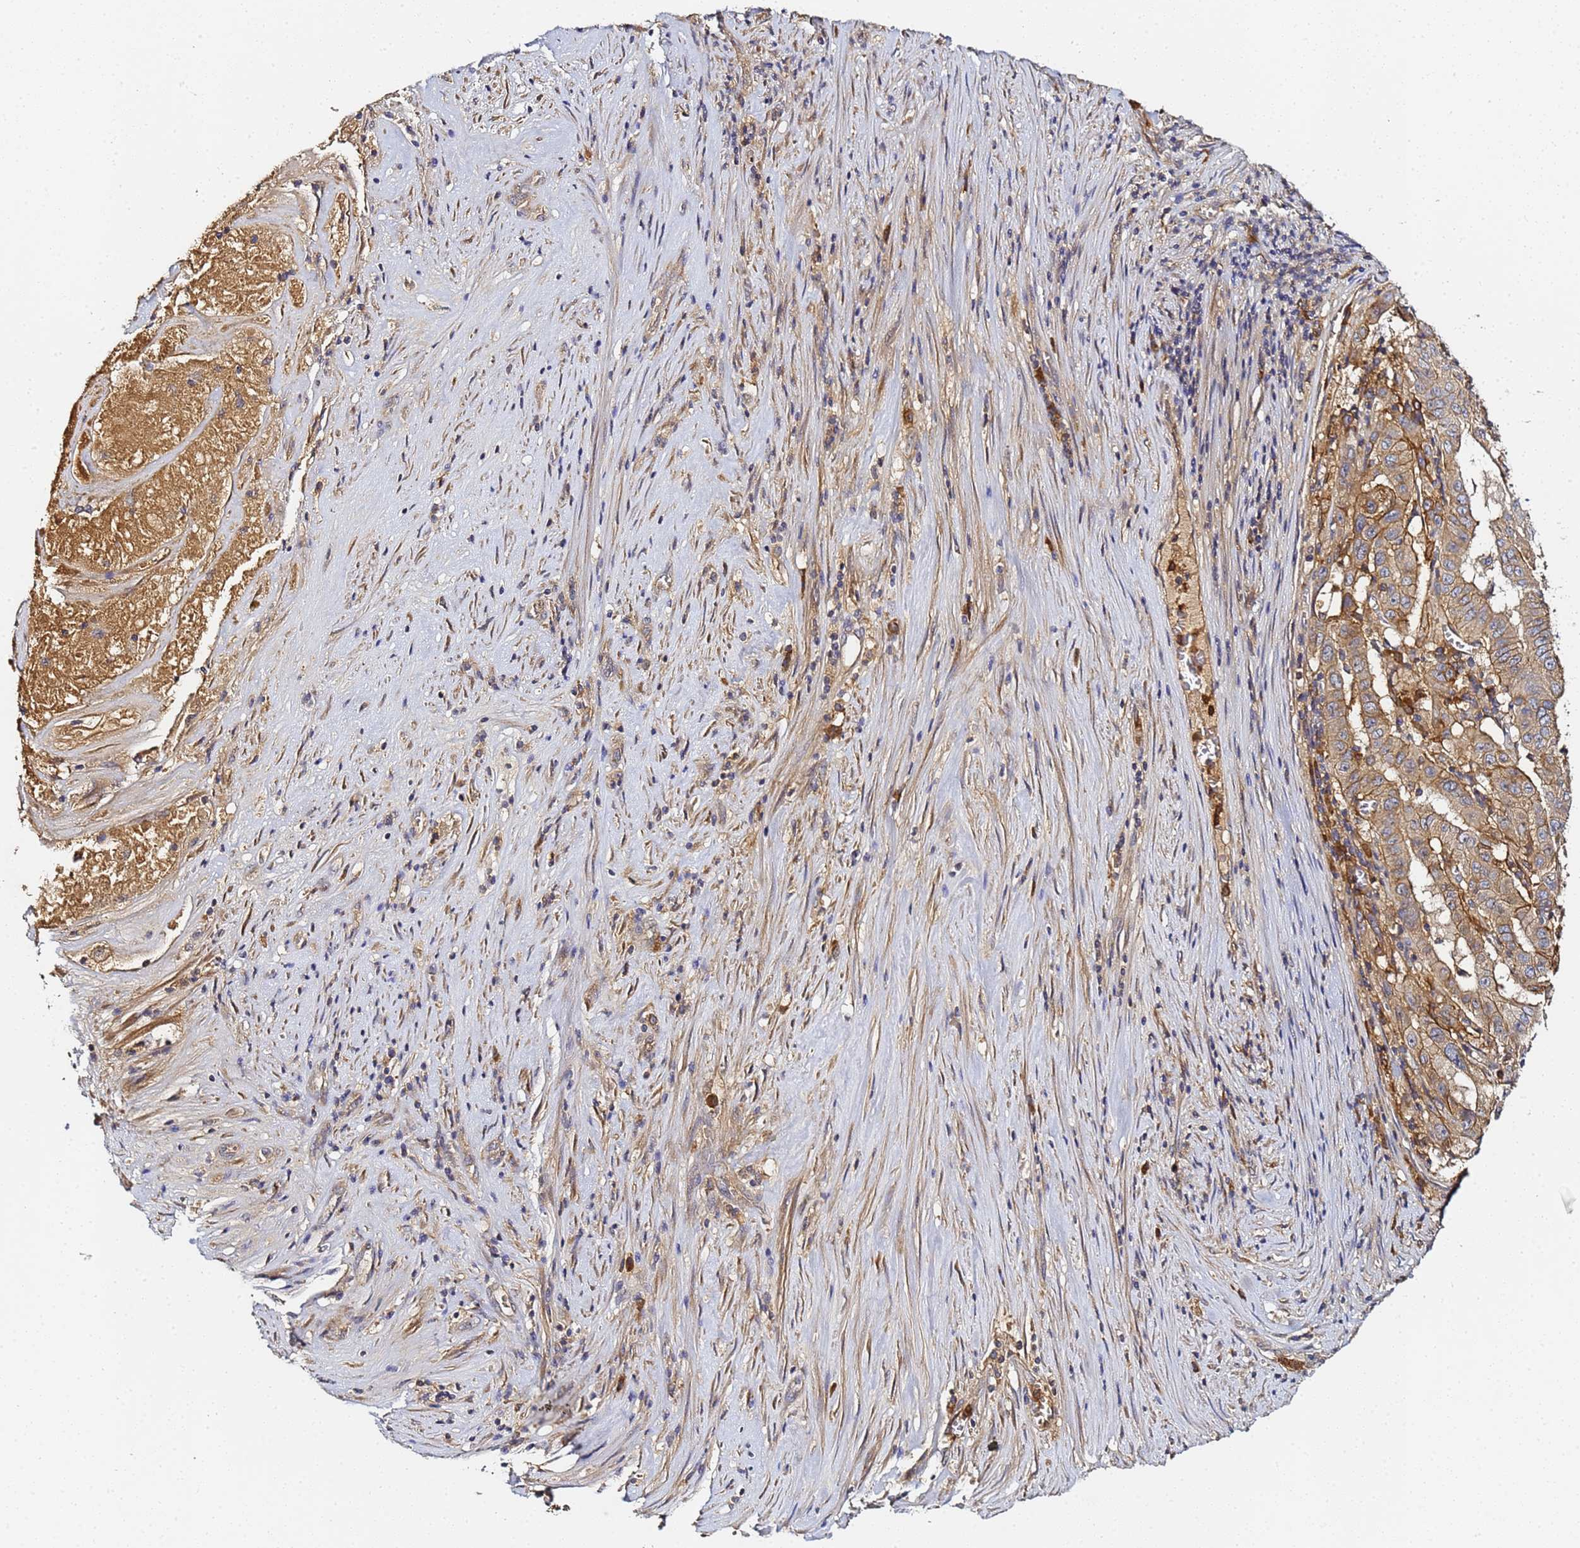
{"staining": {"intensity": "weak", "quantity": ">75%", "location": "cytoplasmic/membranous"}, "tissue": "pancreatic cancer", "cell_type": "Tumor cells", "image_type": "cancer", "snomed": [{"axis": "morphology", "description": "Adenocarcinoma, NOS"}, {"axis": "topography", "description": "Pancreas"}], "caption": "Protein staining by immunohistochemistry (IHC) shows weak cytoplasmic/membranous positivity in approximately >75% of tumor cells in pancreatic adenocarcinoma.", "gene": "LRRC69", "patient": {"sex": "male", "age": 63}}